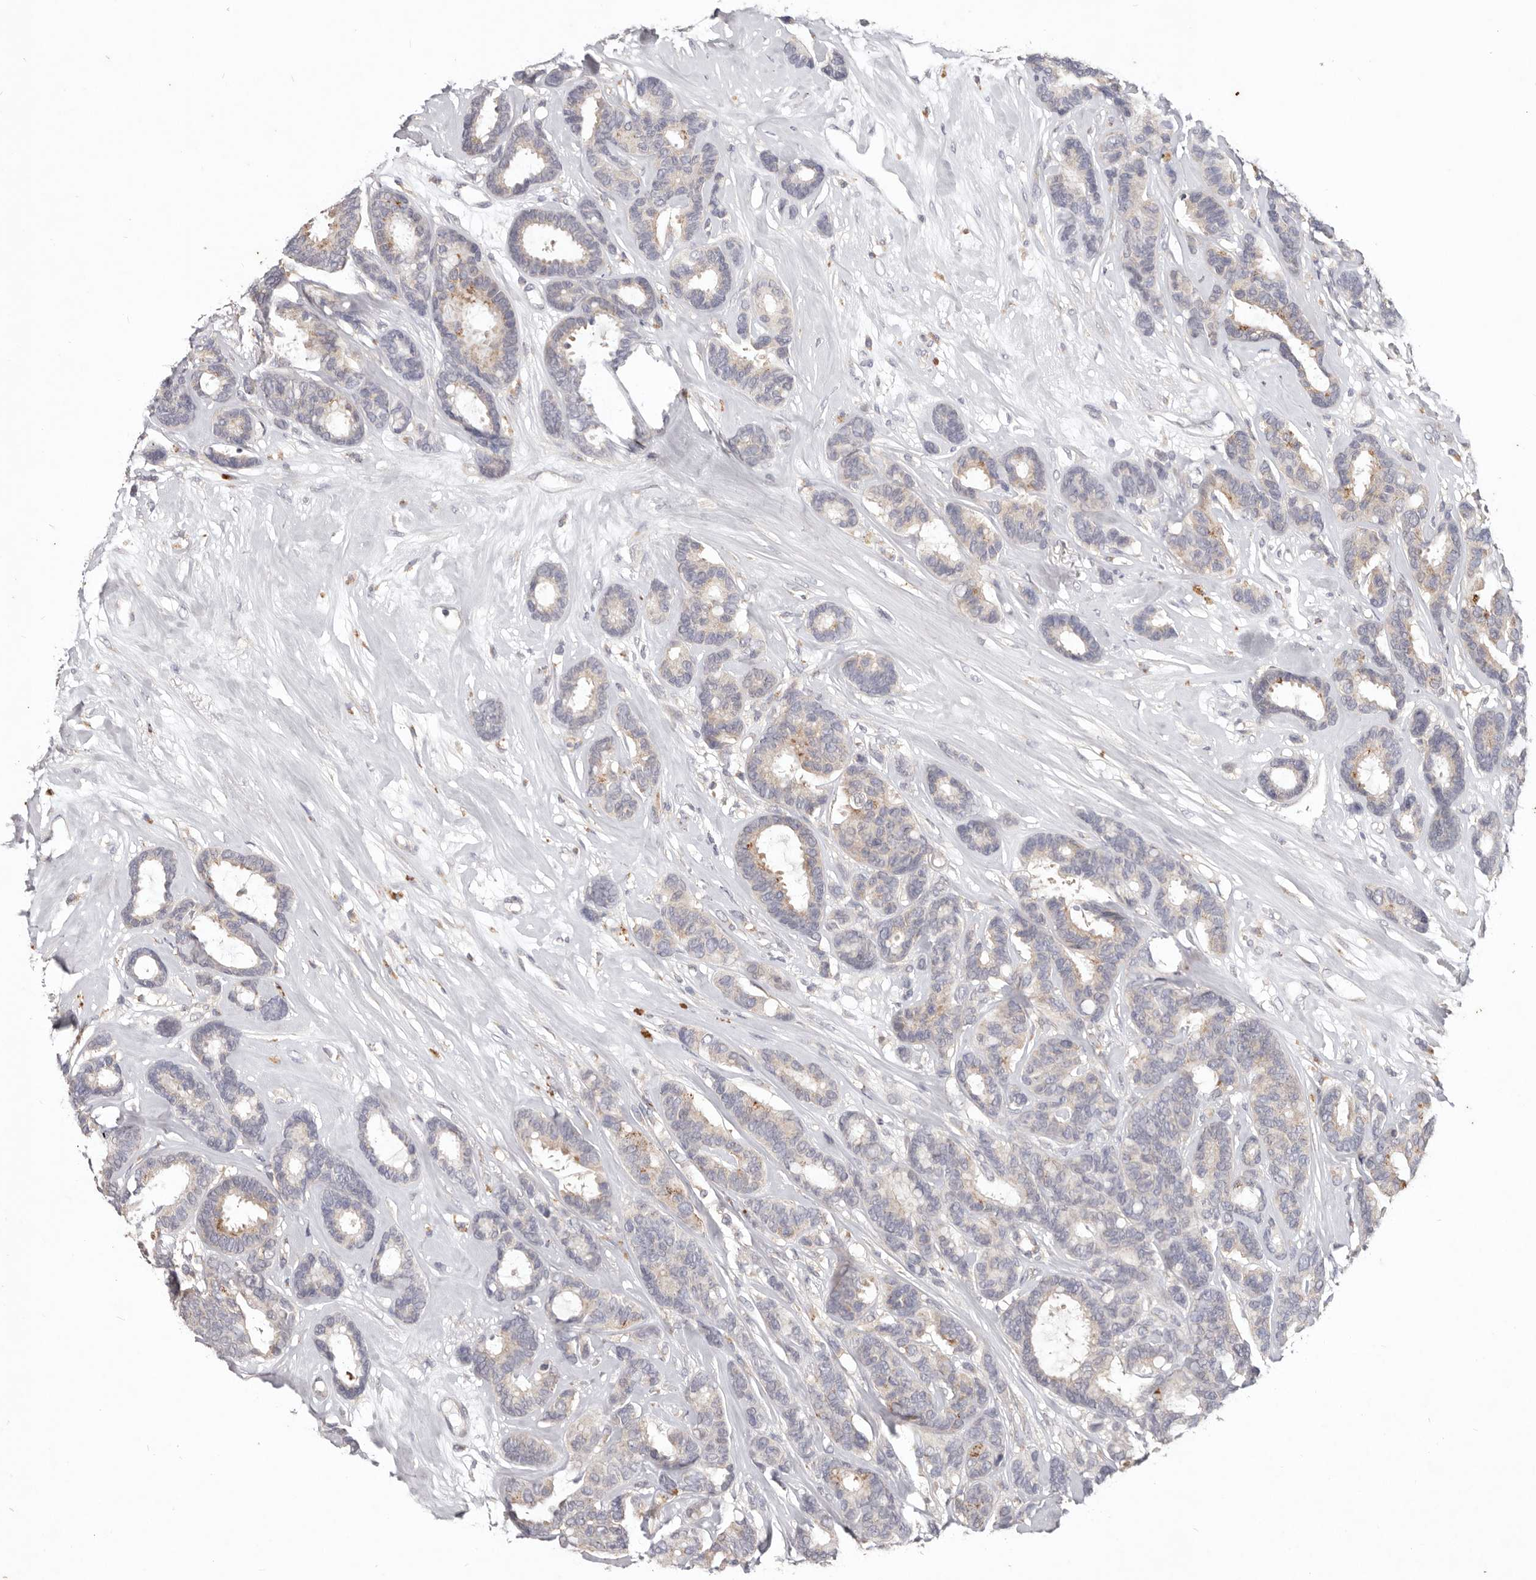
{"staining": {"intensity": "moderate", "quantity": "<25%", "location": "cytoplasmic/membranous"}, "tissue": "breast cancer", "cell_type": "Tumor cells", "image_type": "cancer", "snomed": [{"axis": "morphology", "description": "Duct carcinoma"}, {"axis": "topography", "description": "Breast"}], "caption": "Breast cancer stained with a protein marker demonstrates moderate staining in tumor cells.", "gene": "WDR77", "patient": {"sex": "female", "age": 87}}